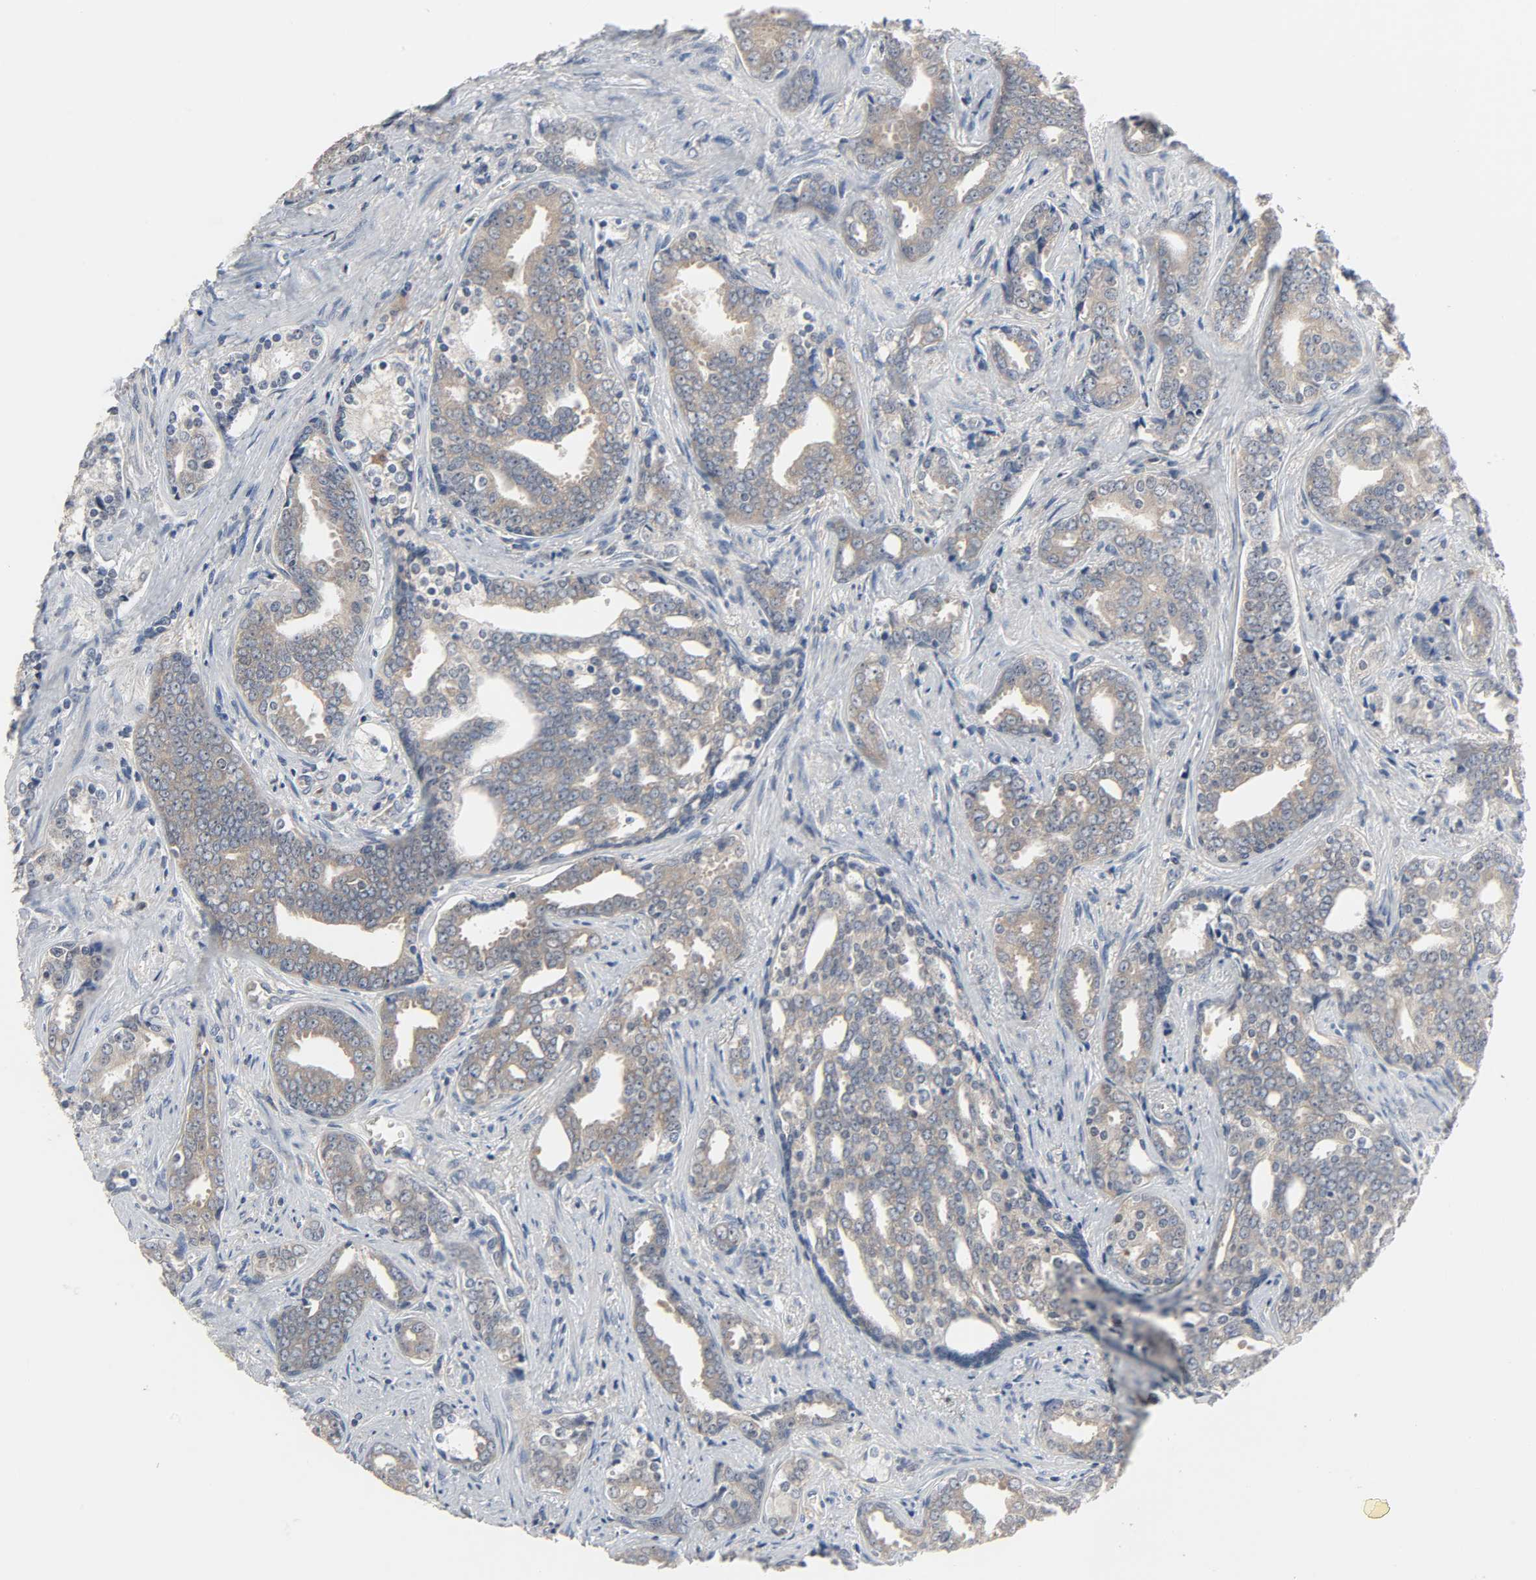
{"staining": {"intensity": "moderate", "quantity": ">75%", "location": "cytoplasmic/membranous"}, "tissue": "prostate cancer", "cell_type": "Tumor cells", "image_type": "cancer", "snomed": [{"axis": "morphology", "description": "Adenocarcinoma, High grade"}, {"axis": "topography", "description": "Prostate"}], "caption": "Tumor cells reveal medium levels of moderate cytoplasmic/membranous staining in approximately >75% of cells in prostate high-grade adenocarcinoma.", "gene": "PLEKHA2", "patient": {"sex": "male", "age": 67}}